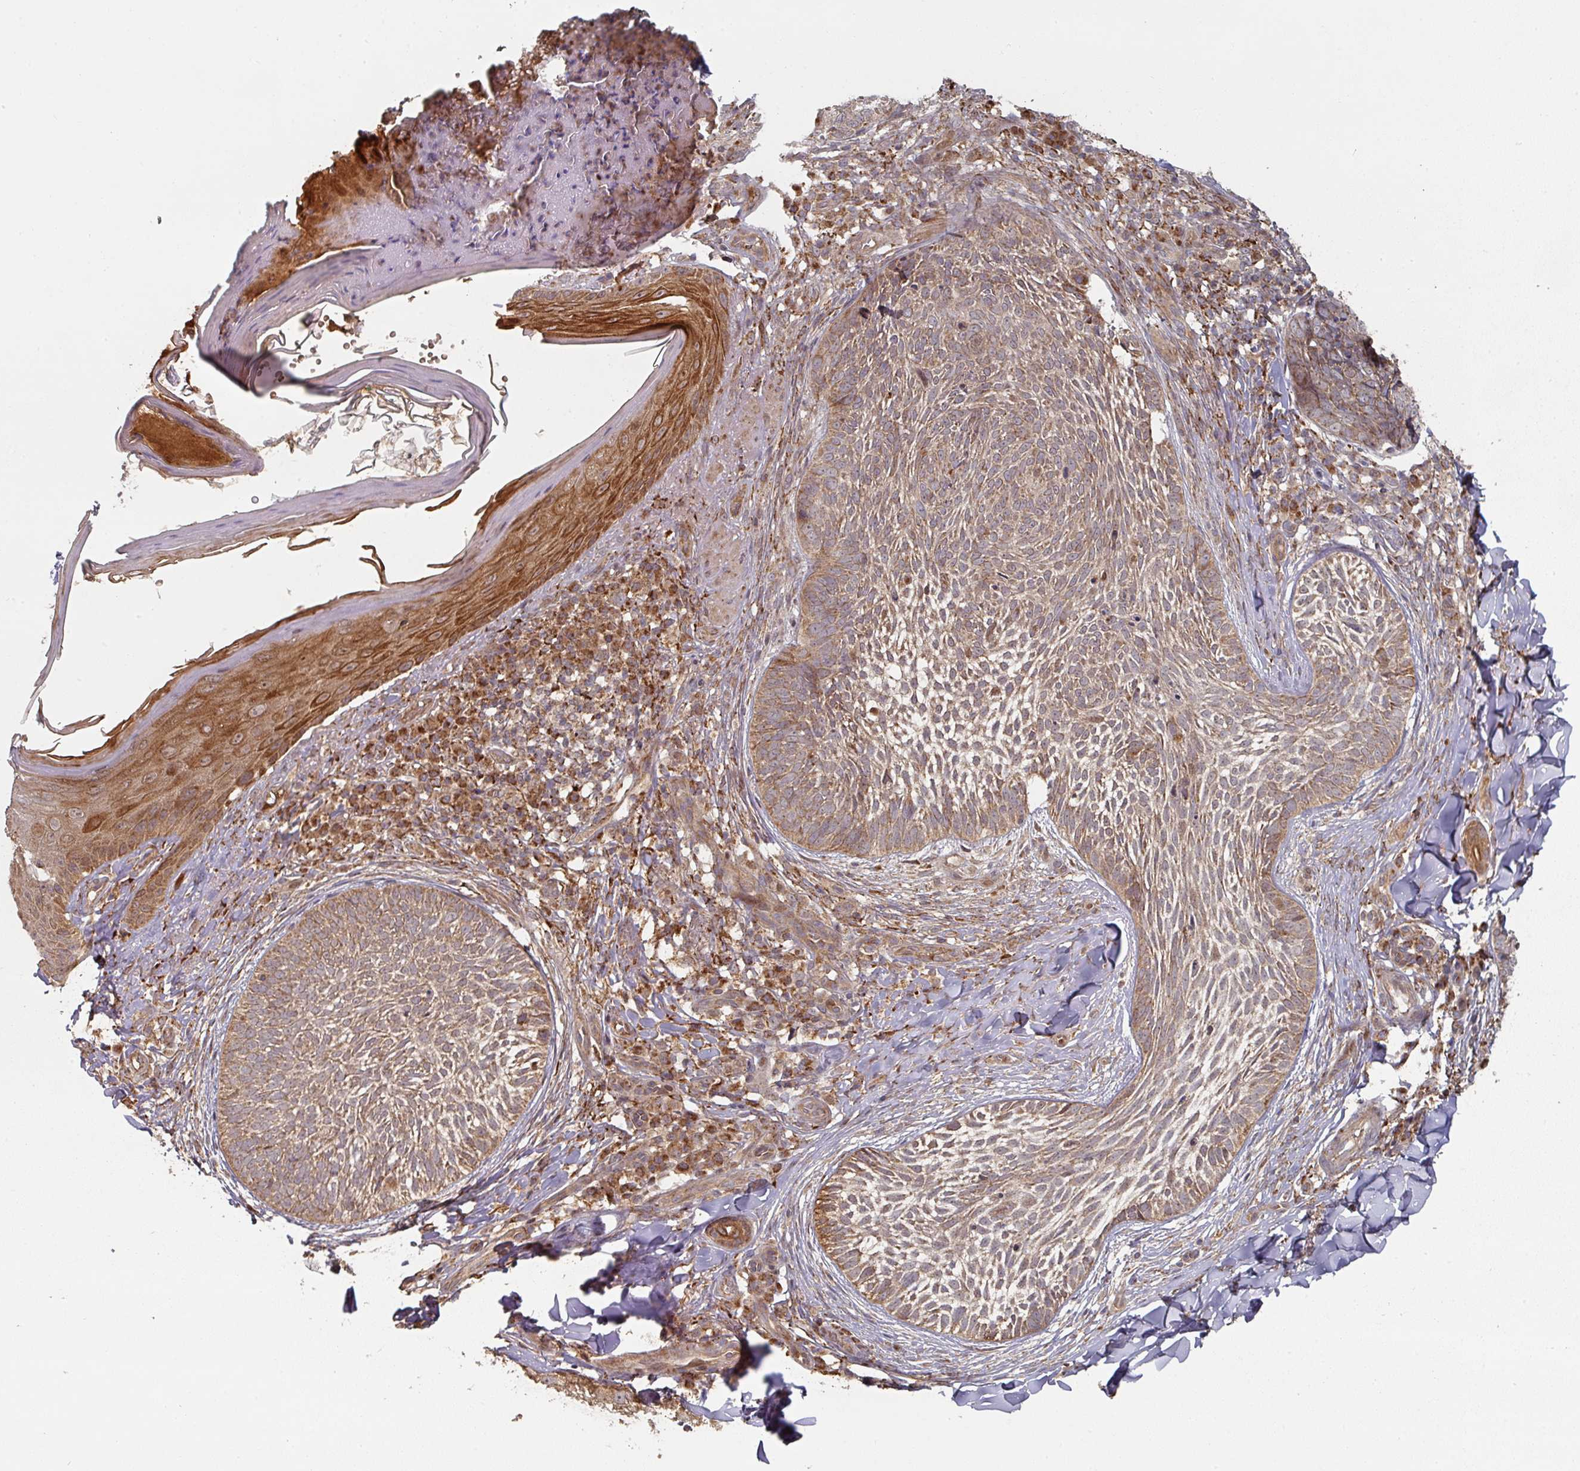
{"staining": {"intensity": "moderate", "quantity": ">75%", "location": "cytoplasmic/membranous"}, "tissue": "skin cancer", "cell_type": "Tumor cells", "image_type": "cancer", "snomed": [{"axis": "morphology", "description": "Basal cell carcinoma"}, {"axis": "topography", "description": "Skin"}], "caption": "Immunohistochemical staining of skin cancer shows moderate cytoplasmic/membranous protein expression in about >75% of tumor cells.", "gene": "DNAJC7", "patient": {"sex": "female", "age": 61}}